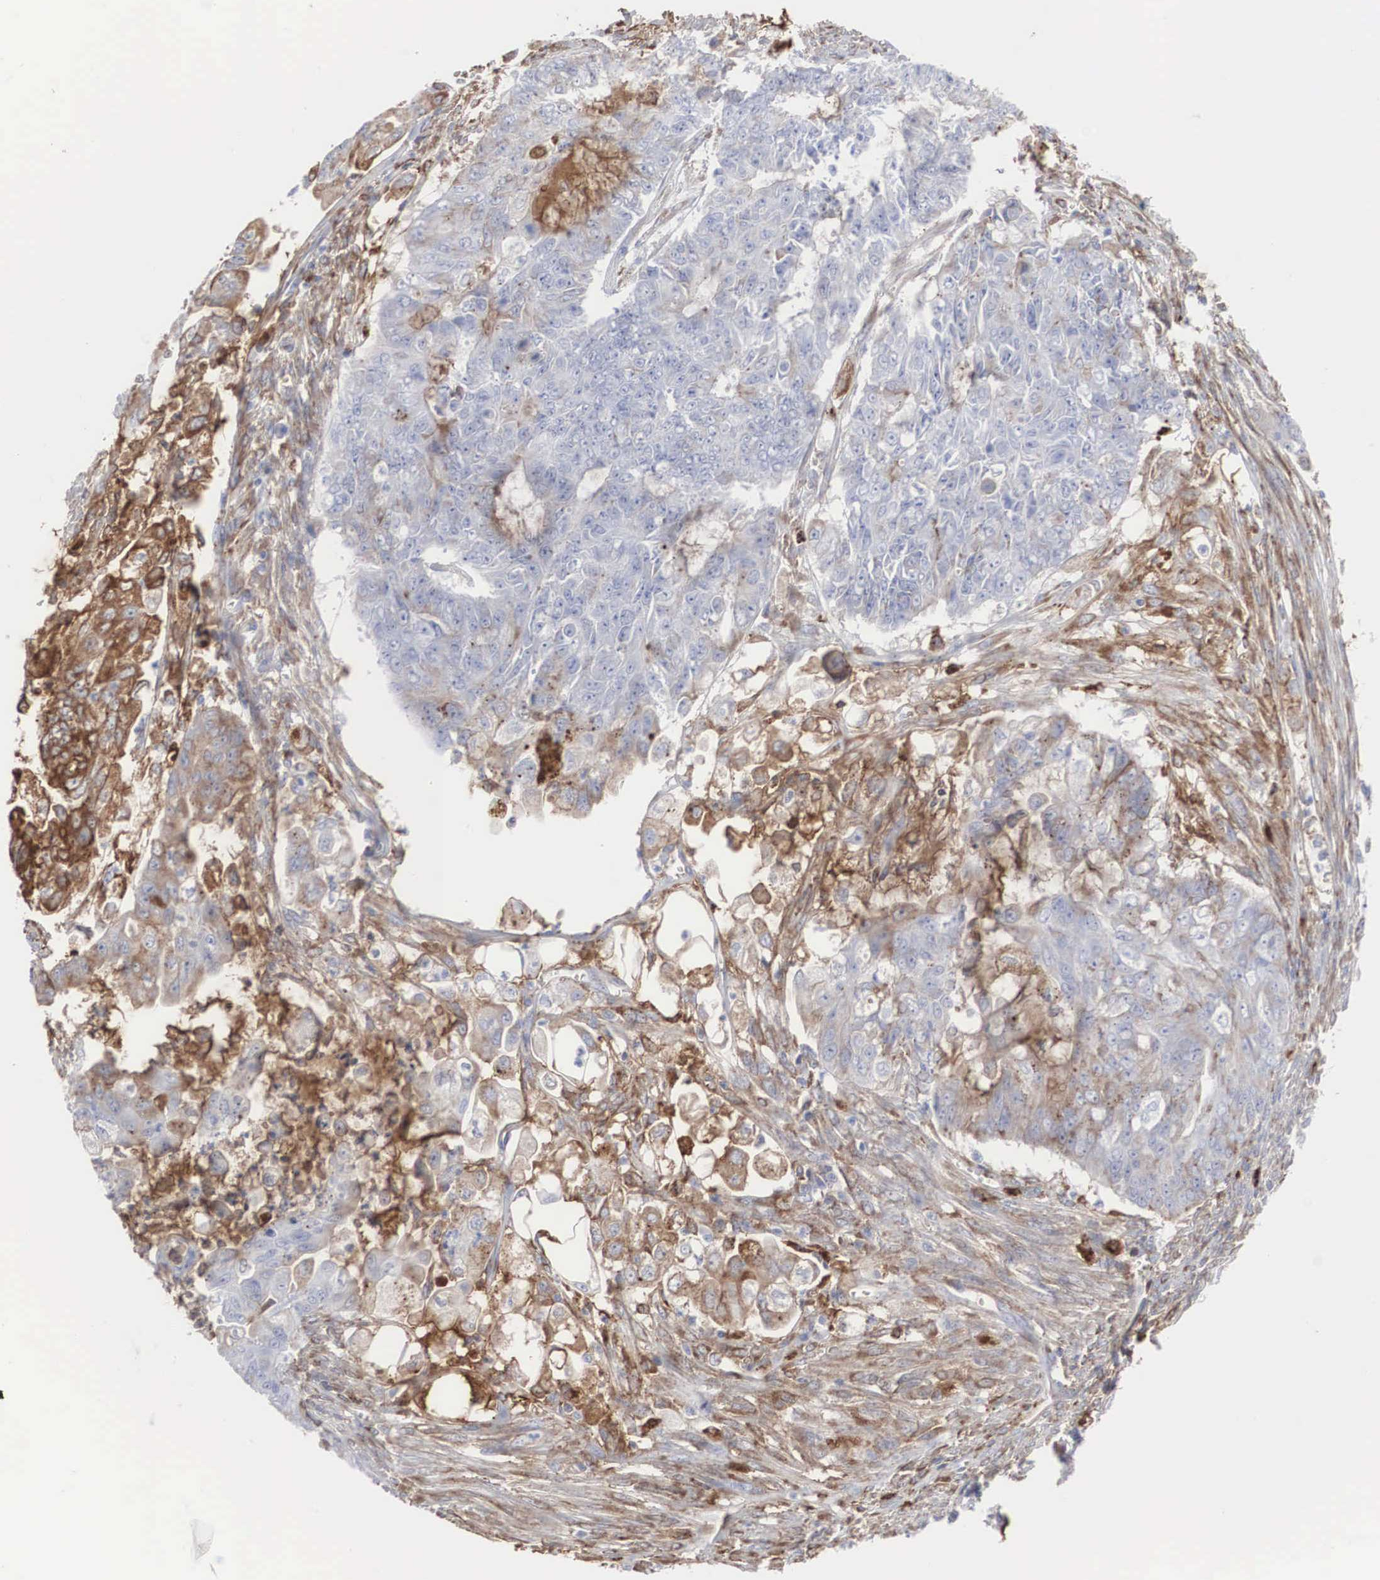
{"staining": {"intensity": "moderate", "quantity": "25%-75%", "location": "cytoplasmic/membranous"}, "tissue": "endometrial cancer", "cell_type": "Tumor cells", "image_type": "cancer", "snomed": [{"axis": "morphology", "description": "Adenocarcinoma, NOS"}, {"axis": "topography", "description": "Endometrium"}], "caption": "Moderate cytoplasmic/membranous protein positivity is identified in about 25%-75% of tumor cells in endometrial cancer (adenocarcinoma). The staining was performed using DAB (3,3'-diaminobenzidine) to visualize the protein expression in brown, while the nuclei were stained in blue with hematoxylin (Magnification: 20x).", "gene": "LGALS3BP", "patient": {"sex": "female", "age": 75}}